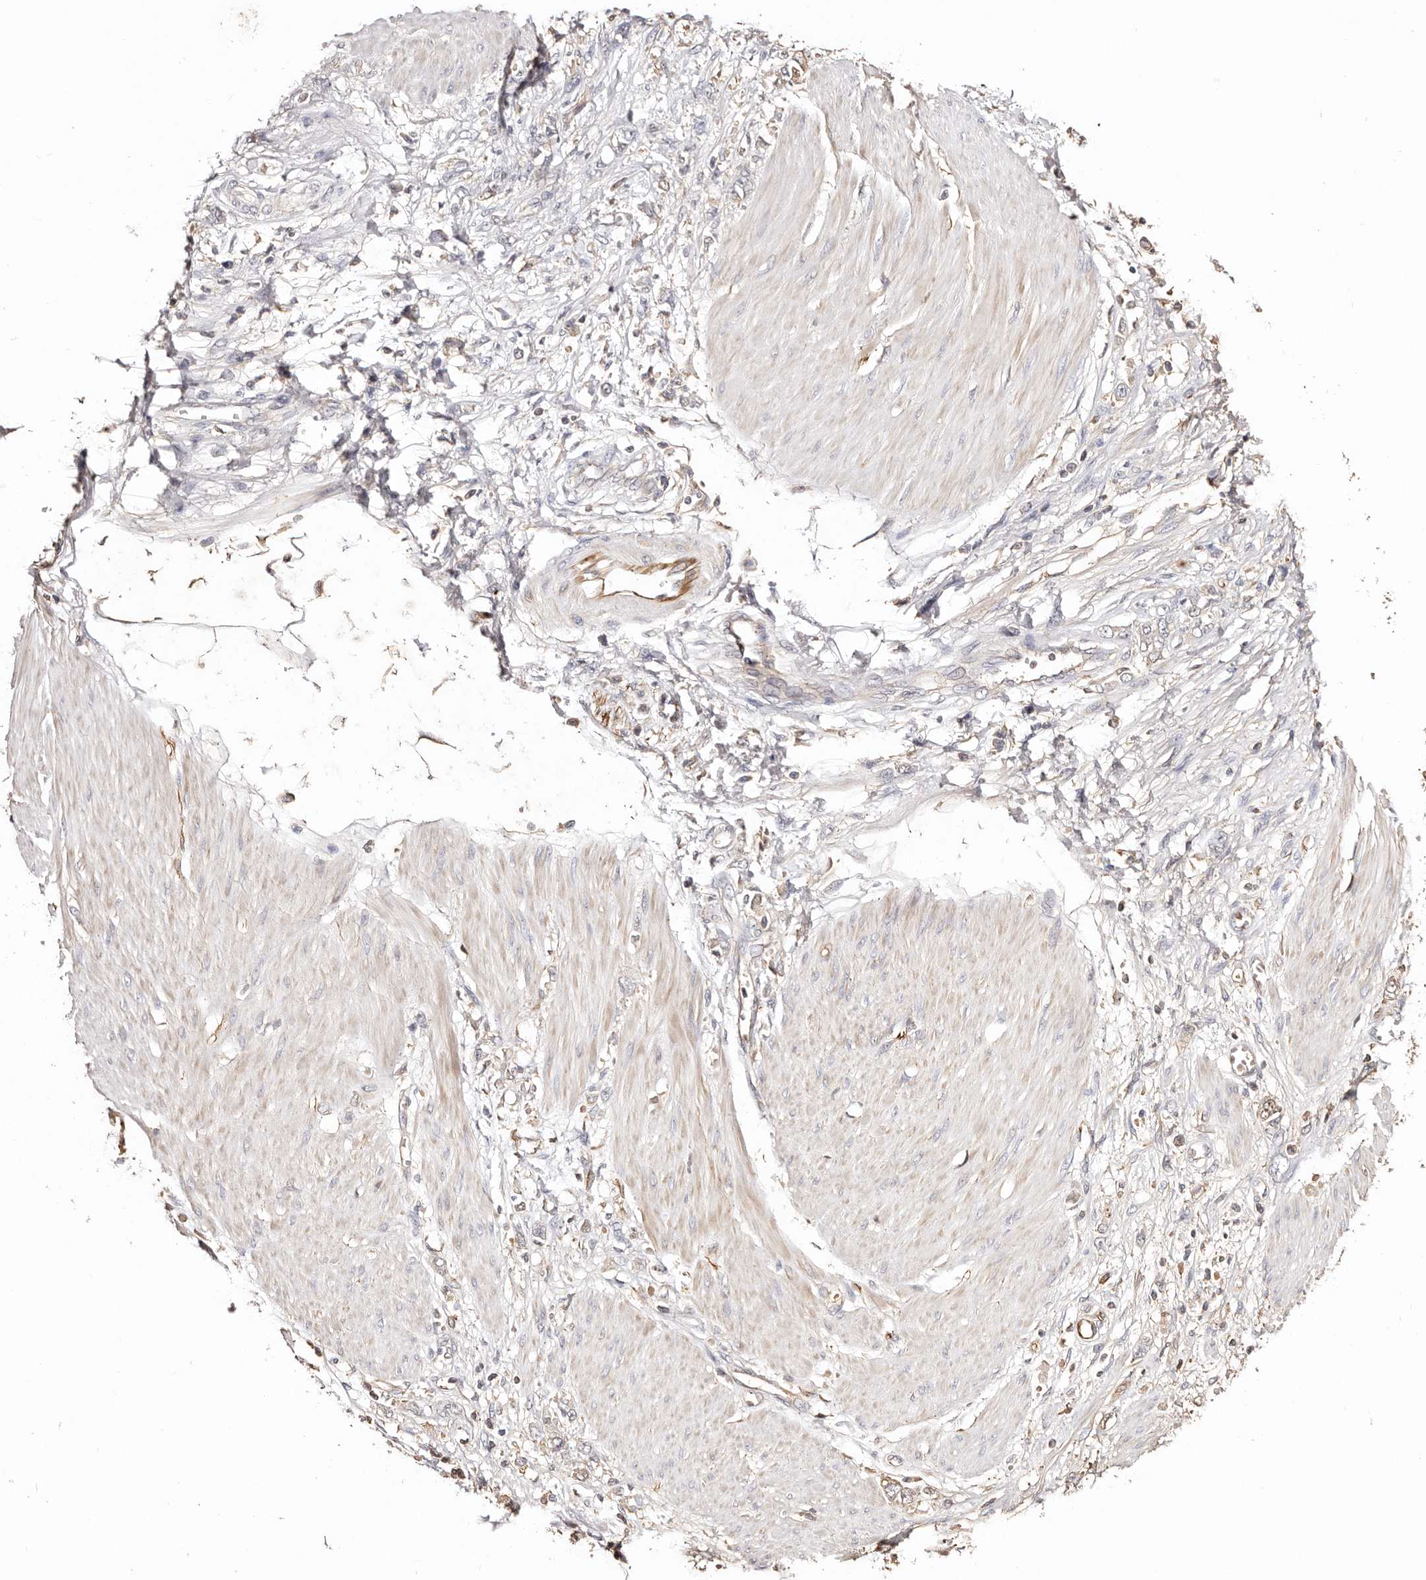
{"staining": {"intensity": "negative", "quantity": "none", "location": "none"}, "tissue": "stomach cancer", "cell_type": "Tumor cells", "image_type": "cancer", "snomed": [{"axis": "morphology", "description": "Adenocarcinoma, NOS"}, {"axis": "topography", "description": "Stomach"}], "caption": "A micrograph of stomach cancer stained for a protein displays no brown staining in tumor cells.", "gene": "ZNF557", "patient": {"sex": "female", "age": 76}}